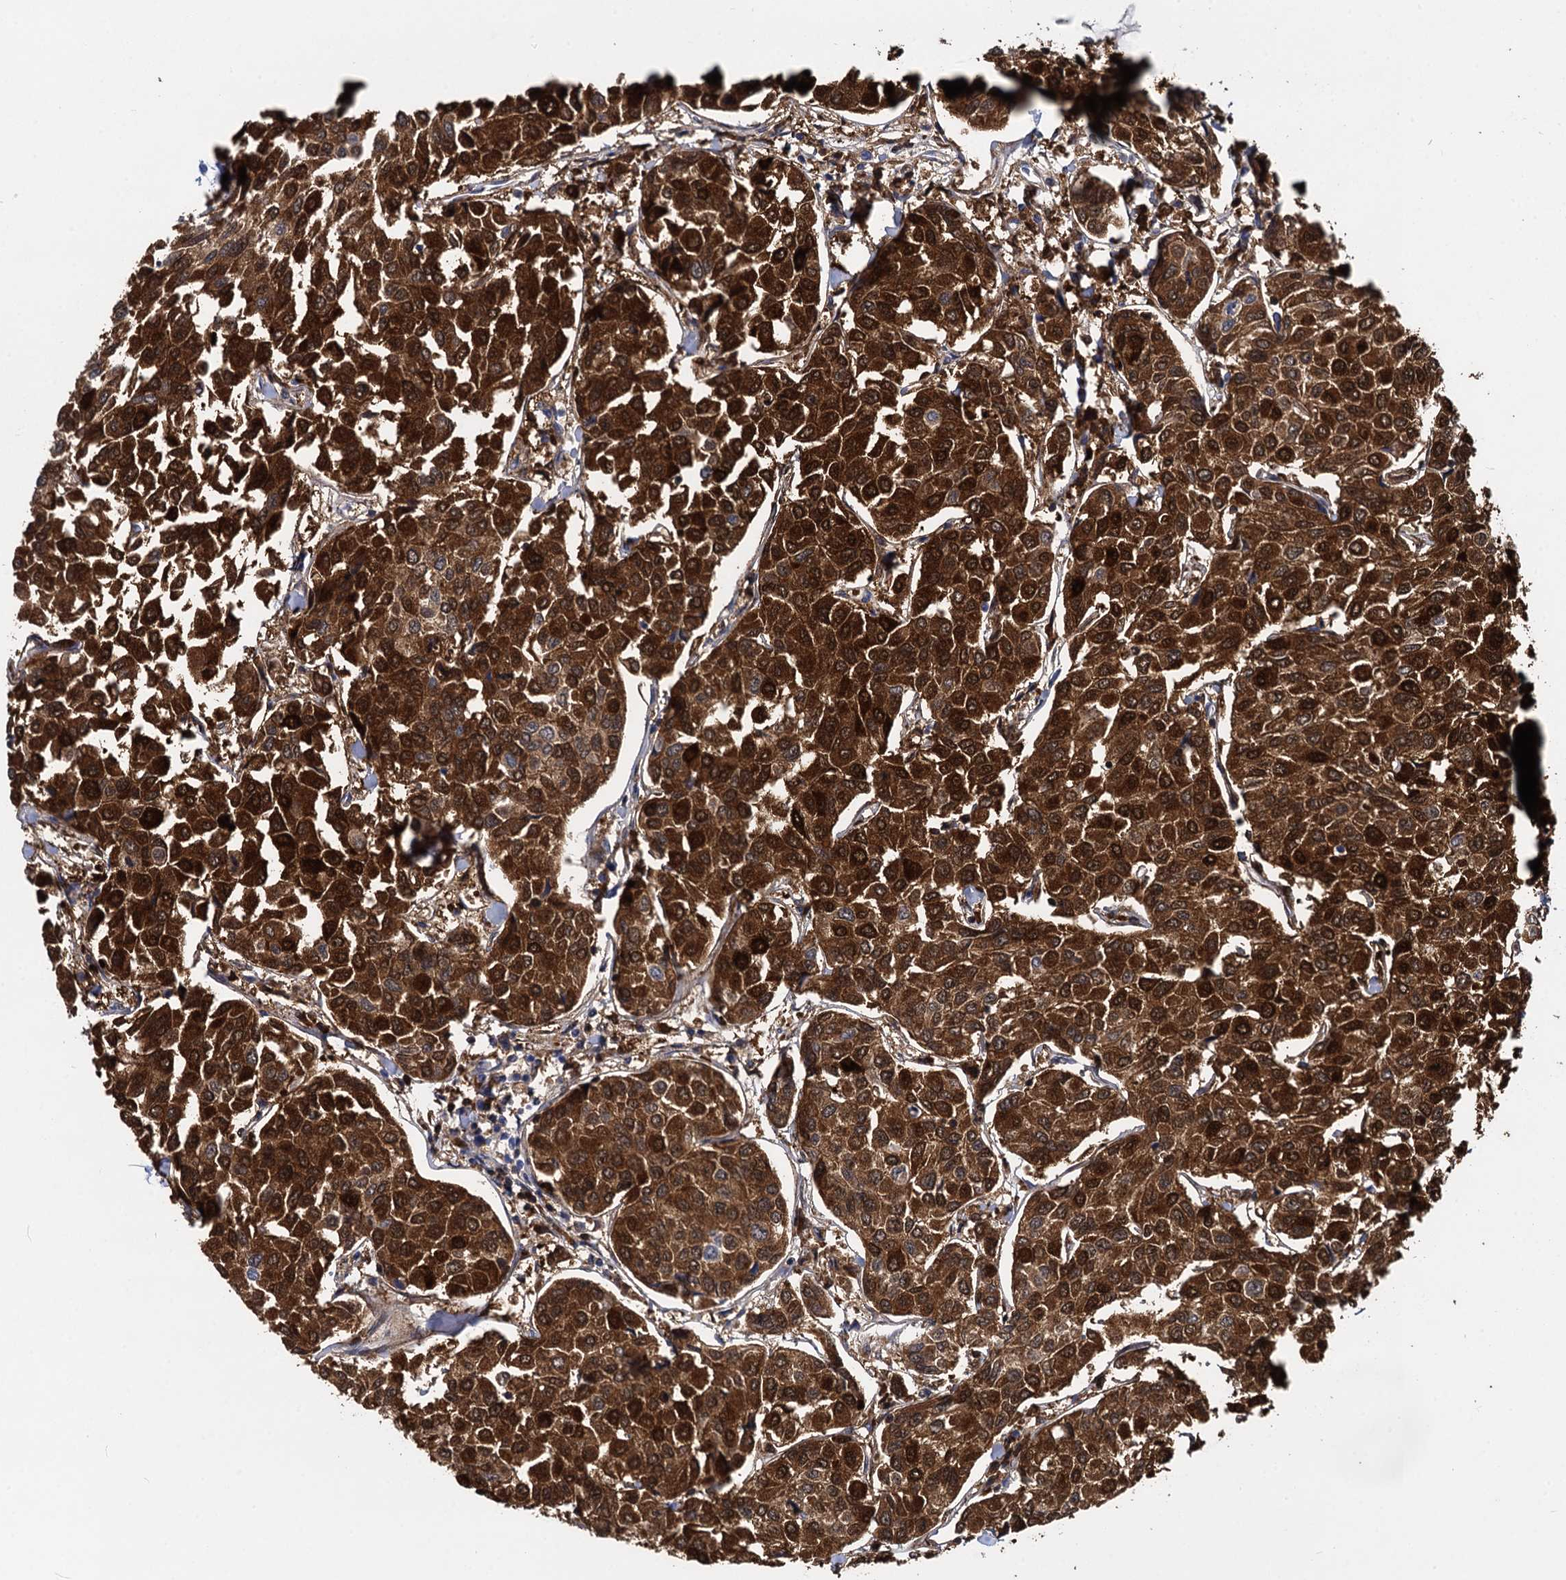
{"staining": {"intensity": "strong", "quantity": ">75%", "location": "cytoplasmic/membranous"}, "tissue": "breast cancer", "cell_type": "Tumor cells", "image_type": "cancer", "snomed": [{"axis": "morphology", "description": "Duct carcinoma"}, {"axis": "topography", "description": "Breast"}], "caption": "A high amount of strong cytoplasmic/membranous staining is present in about >75% of tumor cells in breast cancer tissue. (IHC, brightfield microscopy, high magnification).", "gene": "GSTM3", "patient": {"sex": "female", "age": 55}}